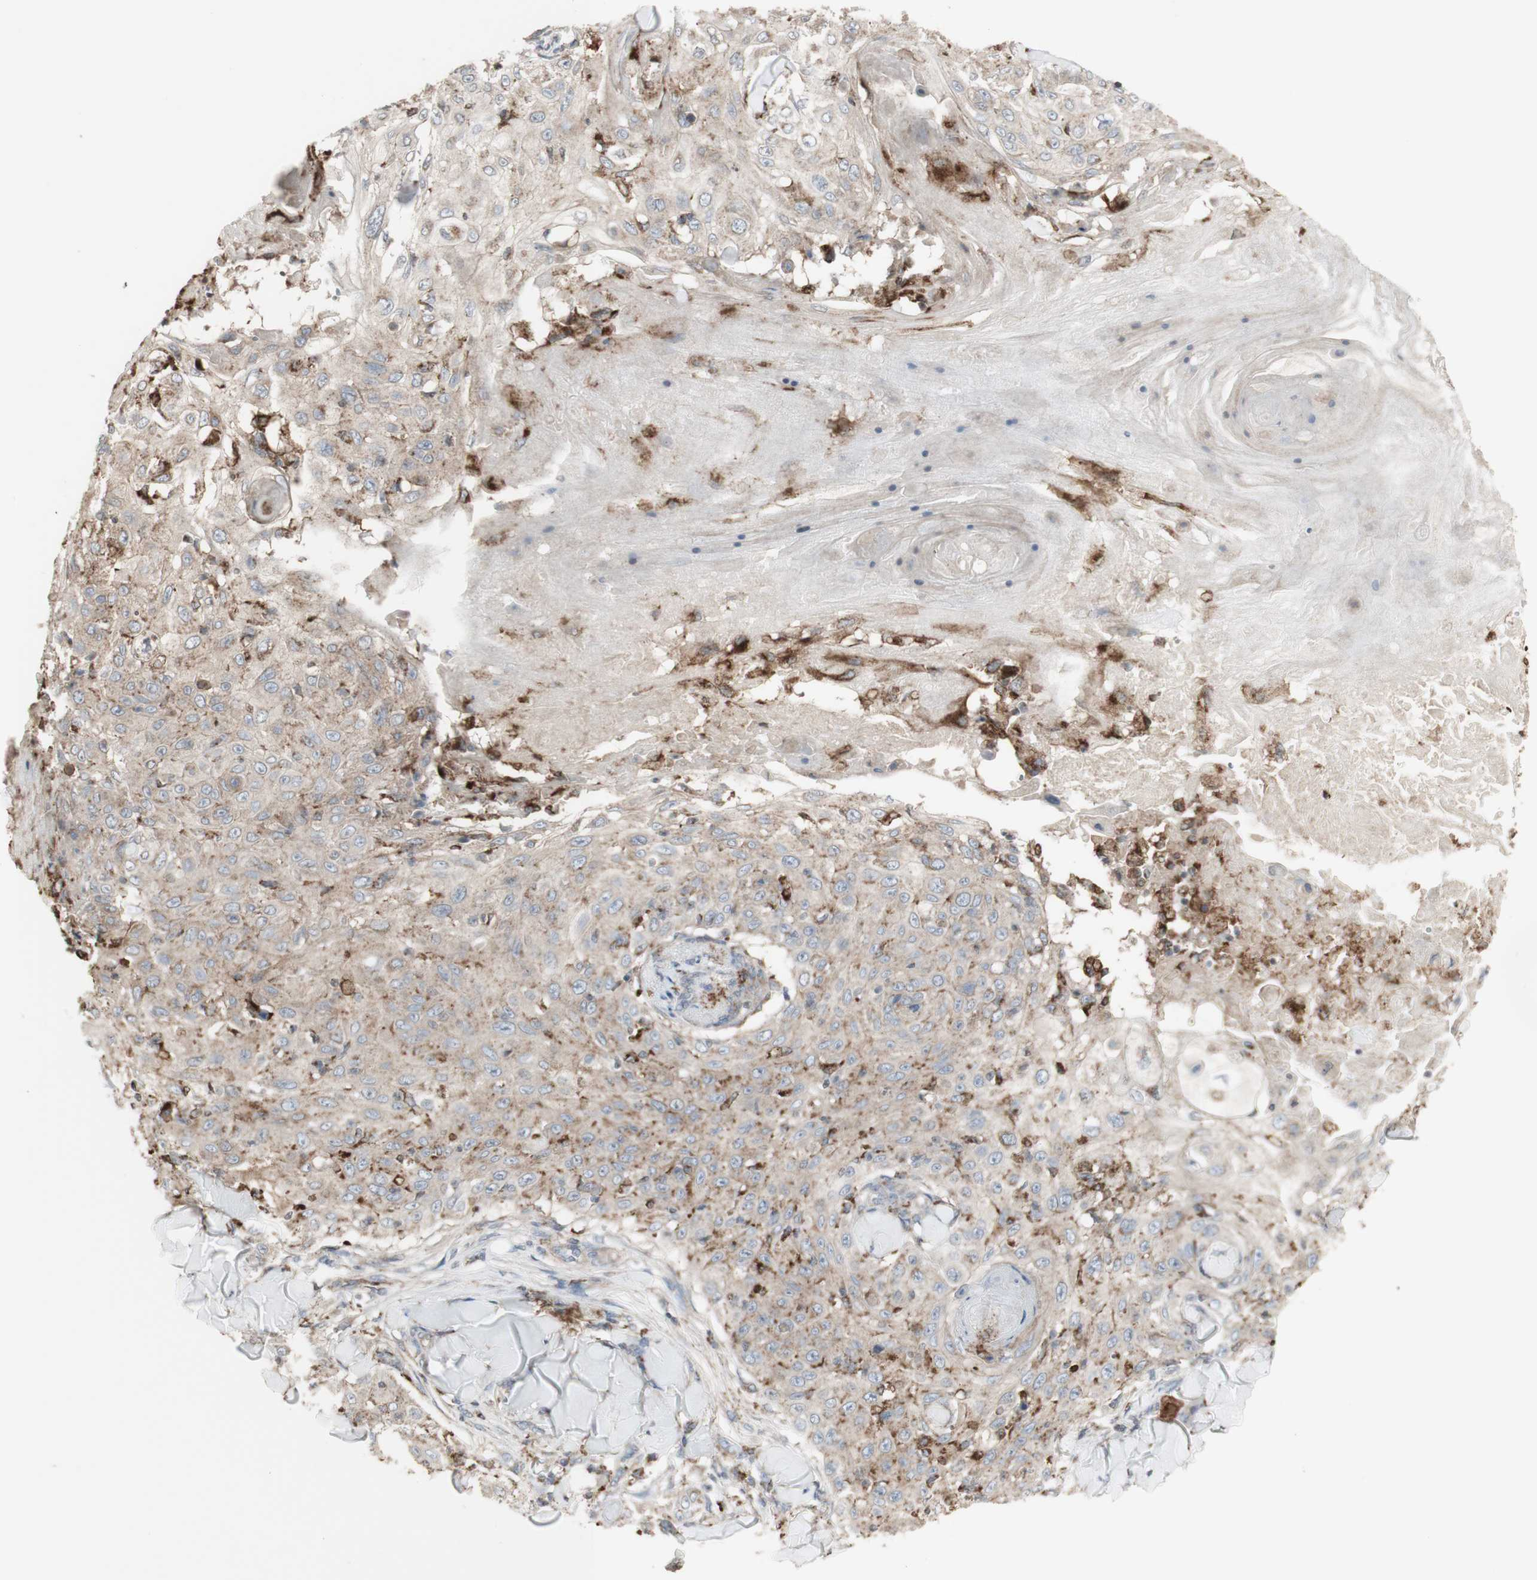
{"staining": {"intensity": "weak", "quantity": ">75%", "location": "cytoplasmic/membranous"}, "tissue": "skin cancer", "cell_type": "Tumor cells", "image_type": "cancer", "snomed": [{"axis": "morphology", "description": "Squamous cell carcinoma, NOS"}, {"axis": "topography", "description": "Skin"}], "caption": "A high-resolution photomicrograph shows immunohistochemistry staining of skin squamous cell carcinoma, which displays weak cytoplasmic/membranous staining in approximately >75% of tumor cells.", "gene": "ATP6V1E1", "patient": {"sex": "male", "age": 86}}